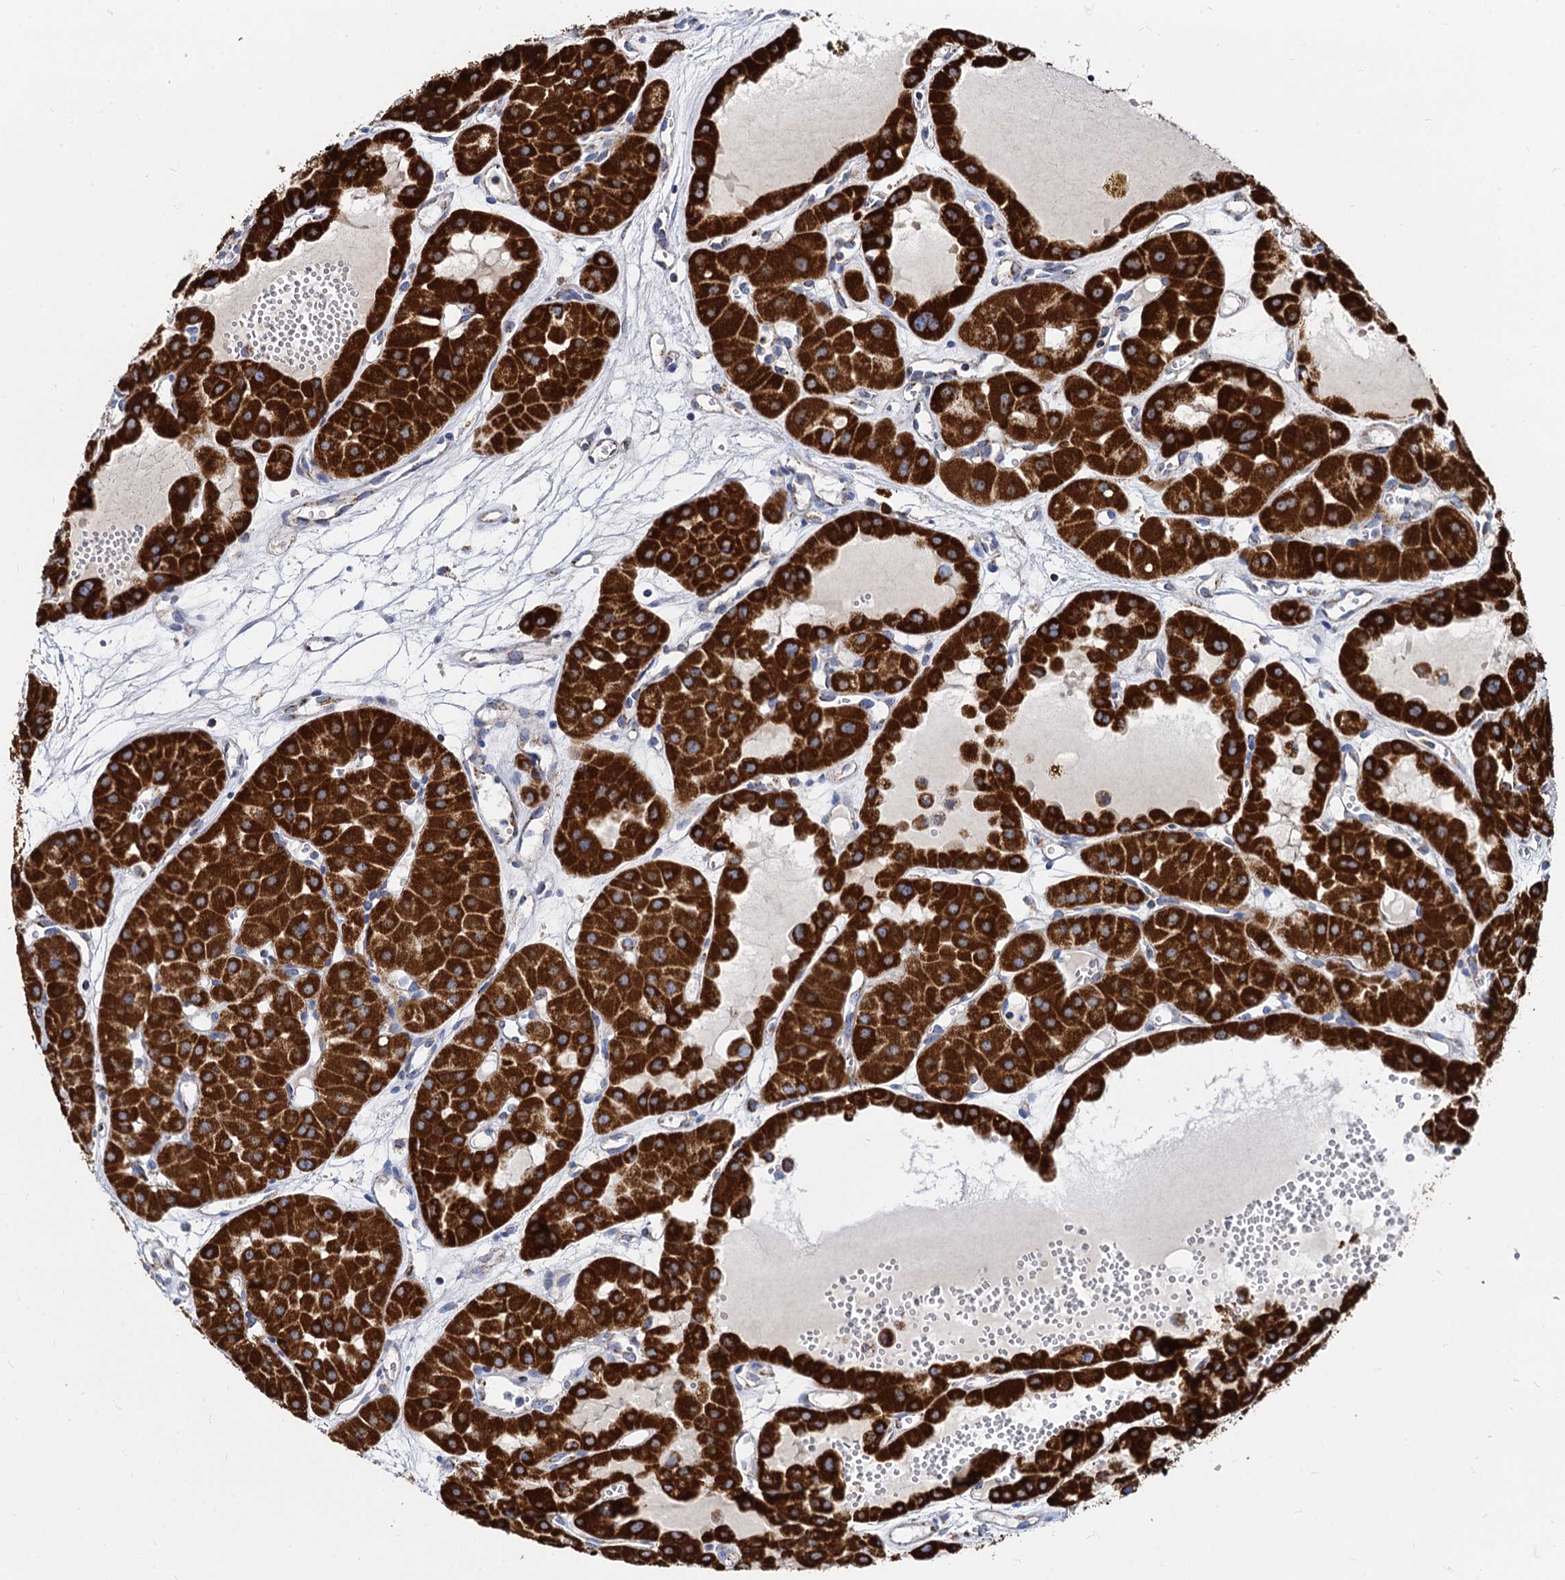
{"staining": {"intensity": "strong", "quantity": ">75%", "location": "cytoplasmic/membranous"}, "tissue": "renal cancer", "cell_type": "Tumor cells", "image_type": "cancer", "snomed": [{"axis": "morphology", "description": "Carcinoma, NOS"}, {"axis": "topography", "description": "Kidney"}], "caption": "Immunohistochemistry (IHC) of carcinoma (renal) demonstrates high levels of strong cytoplasmic/membranous positivity in about >75% of tumor cells.", "gene": "TIMM10", "patient": {"sex": "female", "age": 75}}